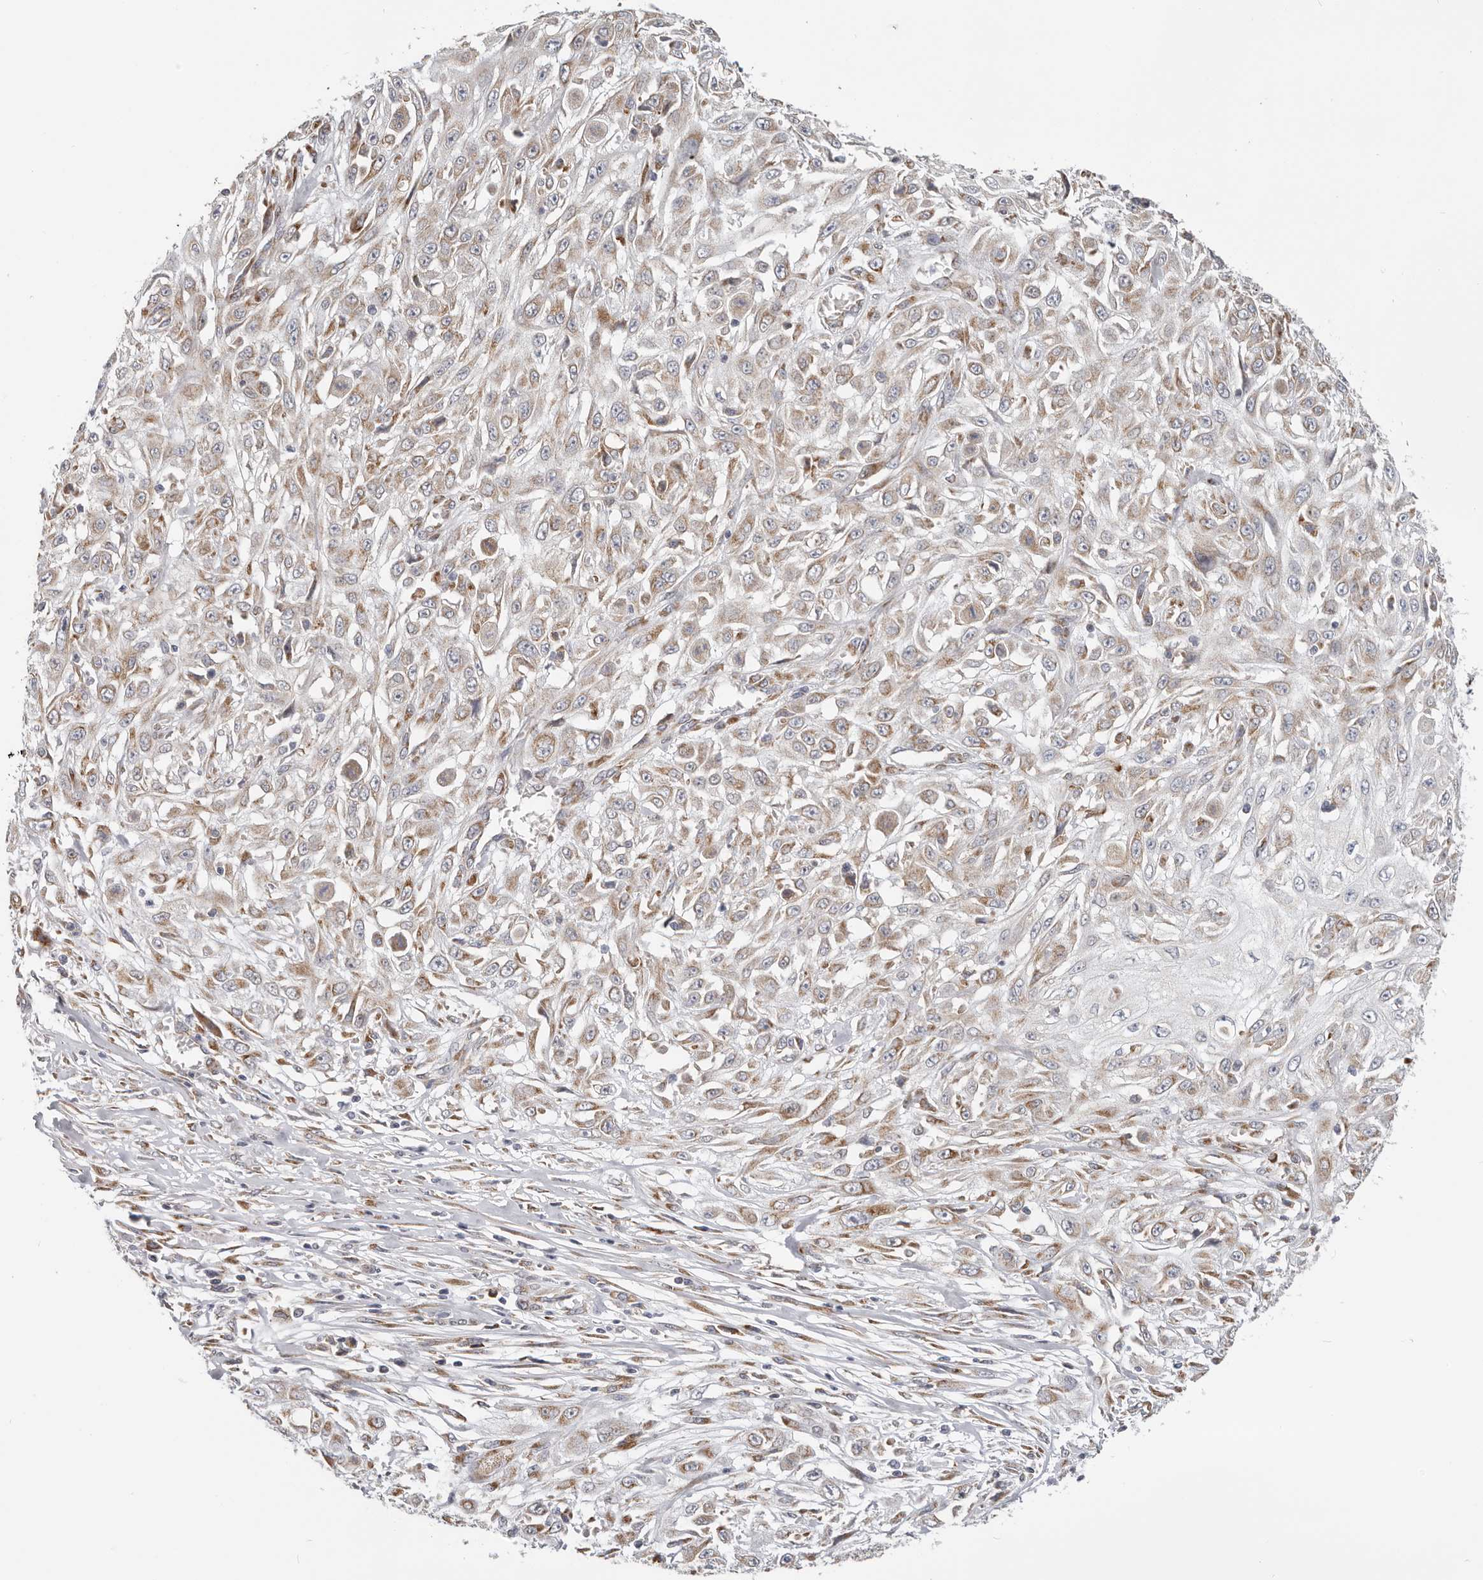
{"staining": {"intensity": "weak", "quantity": ">75%", "location": "cytoplasmic/membranous"}, "tissue": "skin cancer", "cell_type": "Tumor cells", "image_type": "cancer", "snomed": [{"axis": "morphology", "description": "Squamous cell carcinoma, NOS"}, {"axis": "morphology", "description": "Squamous cell carcinoma, metastatic, NOS"}, {"axis": "topography", "description": "Skin"}, {"axis": "topography", "description": "Lymph node"}], "caption": "The micrograph exhibits a brown stain indicating the presence of a protein in the cytoplasmic/membranous of tumor cells in skin cancer.", "gene": "IL32", "patient": {"sex": "male", "age": 75}}